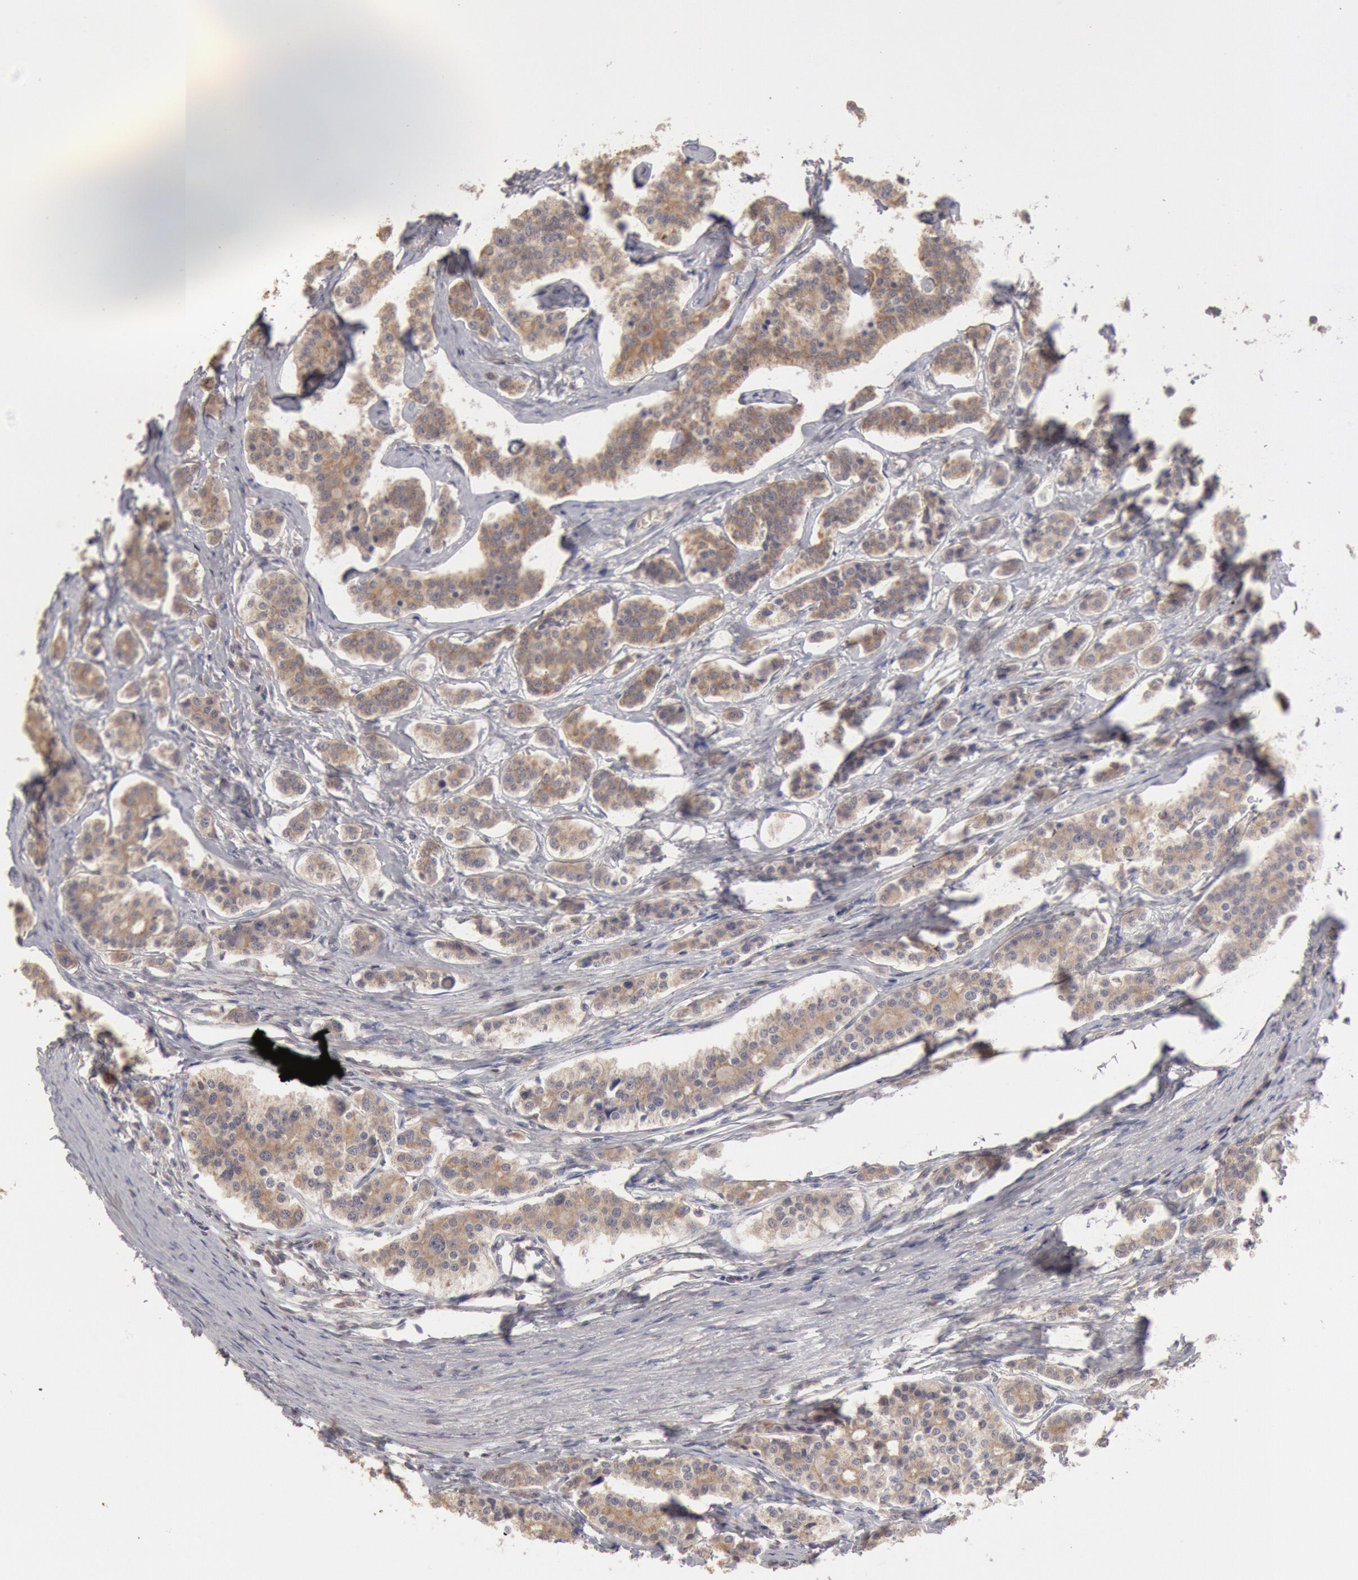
{"staining": {"intensity": "weak", "quantity": ">75%", "location": "cytoplasmic/membranous"}, "tissue": "carcinoid", "cell_type": "Tumor cells", "image_type": "cancer", "snomed": [{"axis": "morphology", "description": "Carcinoid, malignant, NOS"}, {"axis": "topography", "description": "Small intestine"}], "caption": "High-magnification brightfield microscopy of malignant carcinoid stained with DAB (3,3'-diaminobenzidine) (brown) and counterstained with hematoxylin (blue). tumor cells exhibit weak cytoplasmic/membranous staining is identified in about>75% of cells.", "gene": "ZFP36L1", "patient": {"sex": "male", "age": 63}}